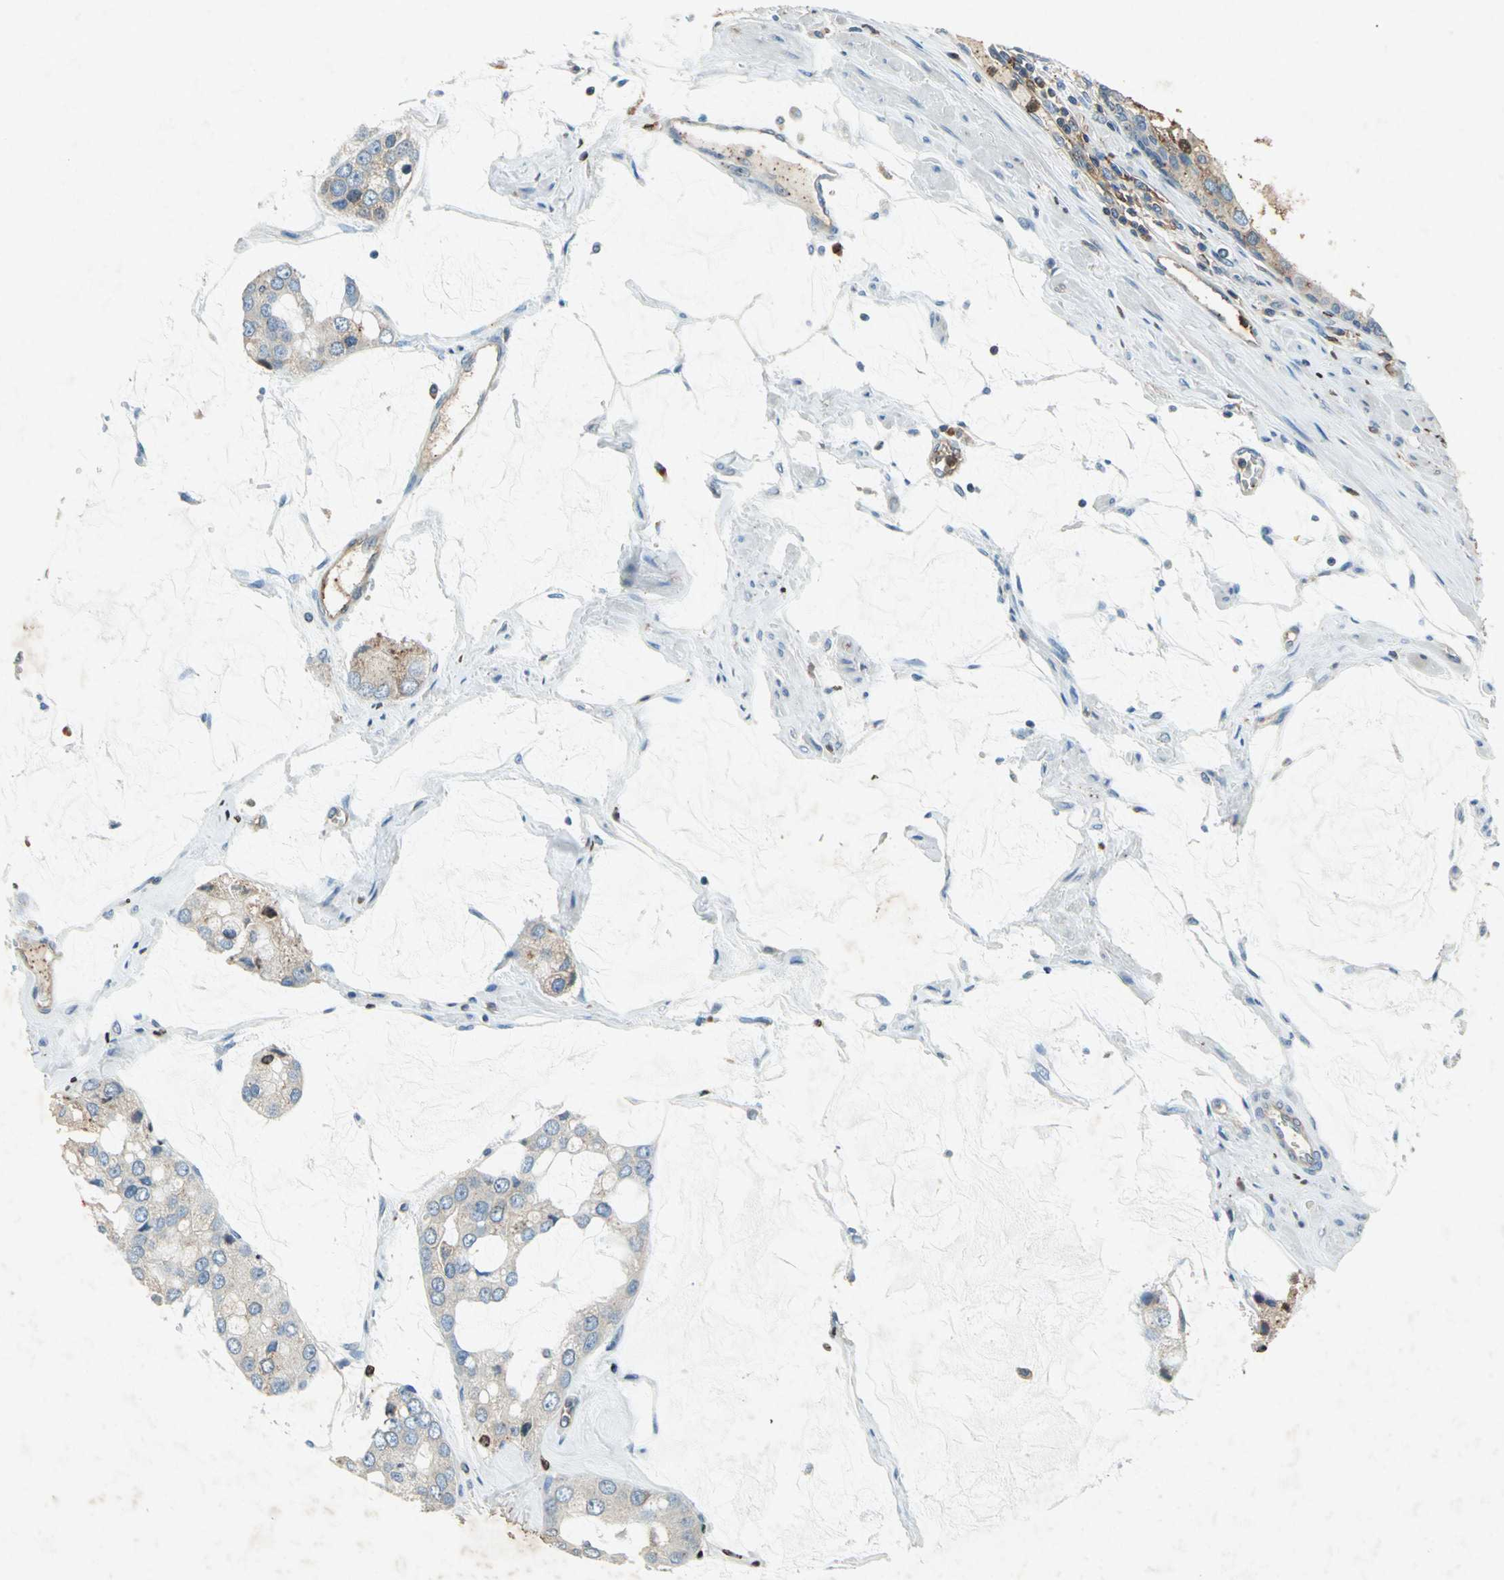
{"staining": {"intensity": "weak", "quantity": "25%-75%", "location": "cytoplasmic/membranous"}, "tissue": "prostate cancer", "cell_type": "Tumor cells", "image_type": "cancer", "snomed": [{"axis": "morphology", "description": "Adenocarcinoma, High grade"}, {"axis": "topography", "description": "Prostate"}], "caption": "Prostate cancer stained with DAB (3,3'-diaminobenzidine) immunohistochemistry demonstrates low levels of weak cytoplasmic/membranous expression in approximately 25%-75% of tumor cells.", "gene": "CCR6", "patient": {"sex": "male", "age": 67}}